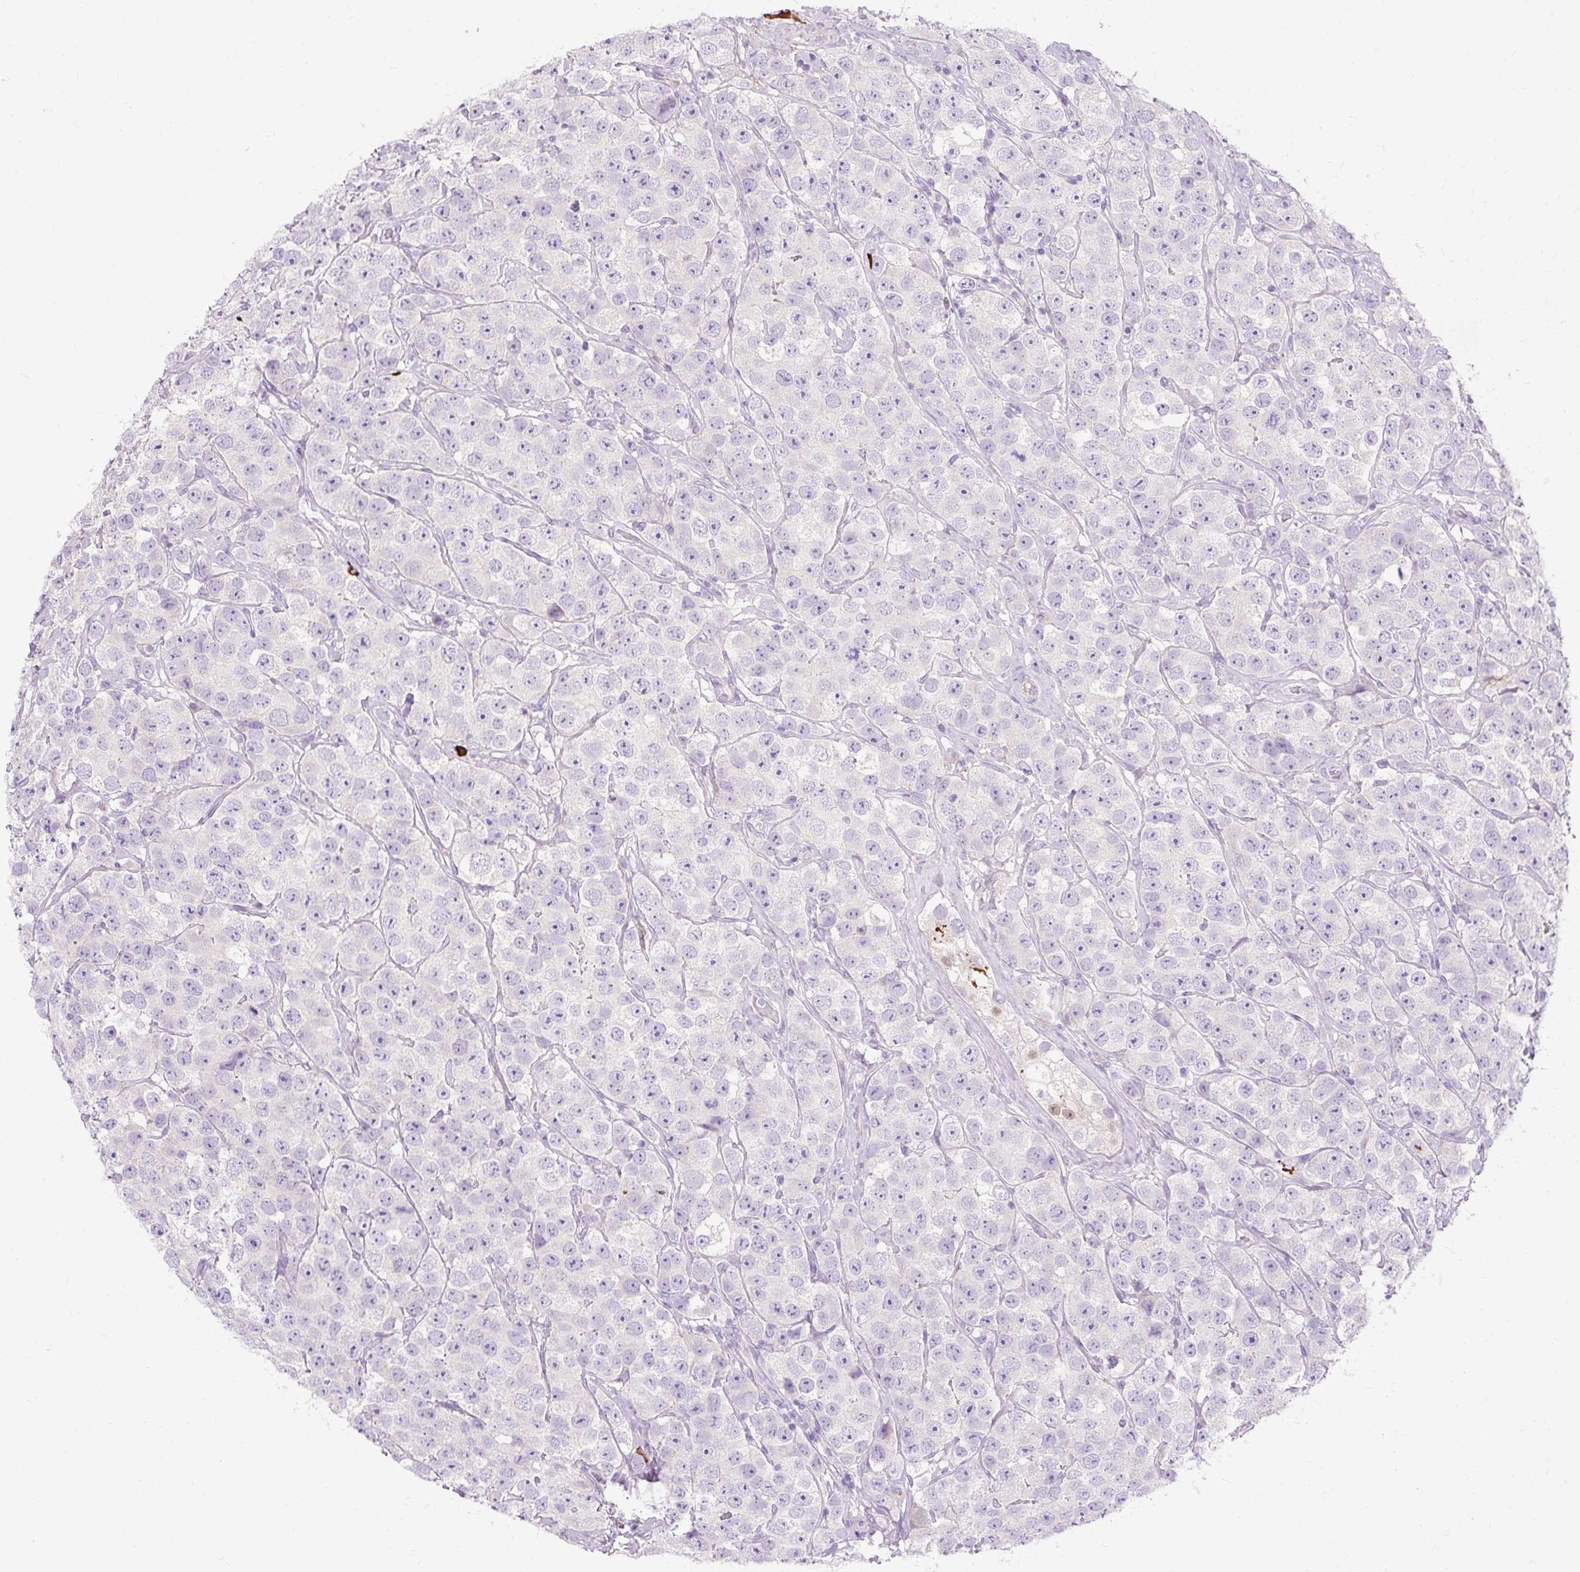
{"staining": {"intensity": "negative", "quantity": "none", "location": "none"}, "tissue": "testis cancer", "cell_type": "Tumor cells", "image_type": "cancer", "snomed": [{"axis": "morphology", "description": "Seminoma, NOS"}, {"axis": "topography", "description": "Testis"}], "caption": "This is a image of immunohistochemistry (IHC) staining of testis cancer, which shows no expression in tumor cells.", "gene": "ARRDC2", "patient": {"sex": "male", "age": 28}}